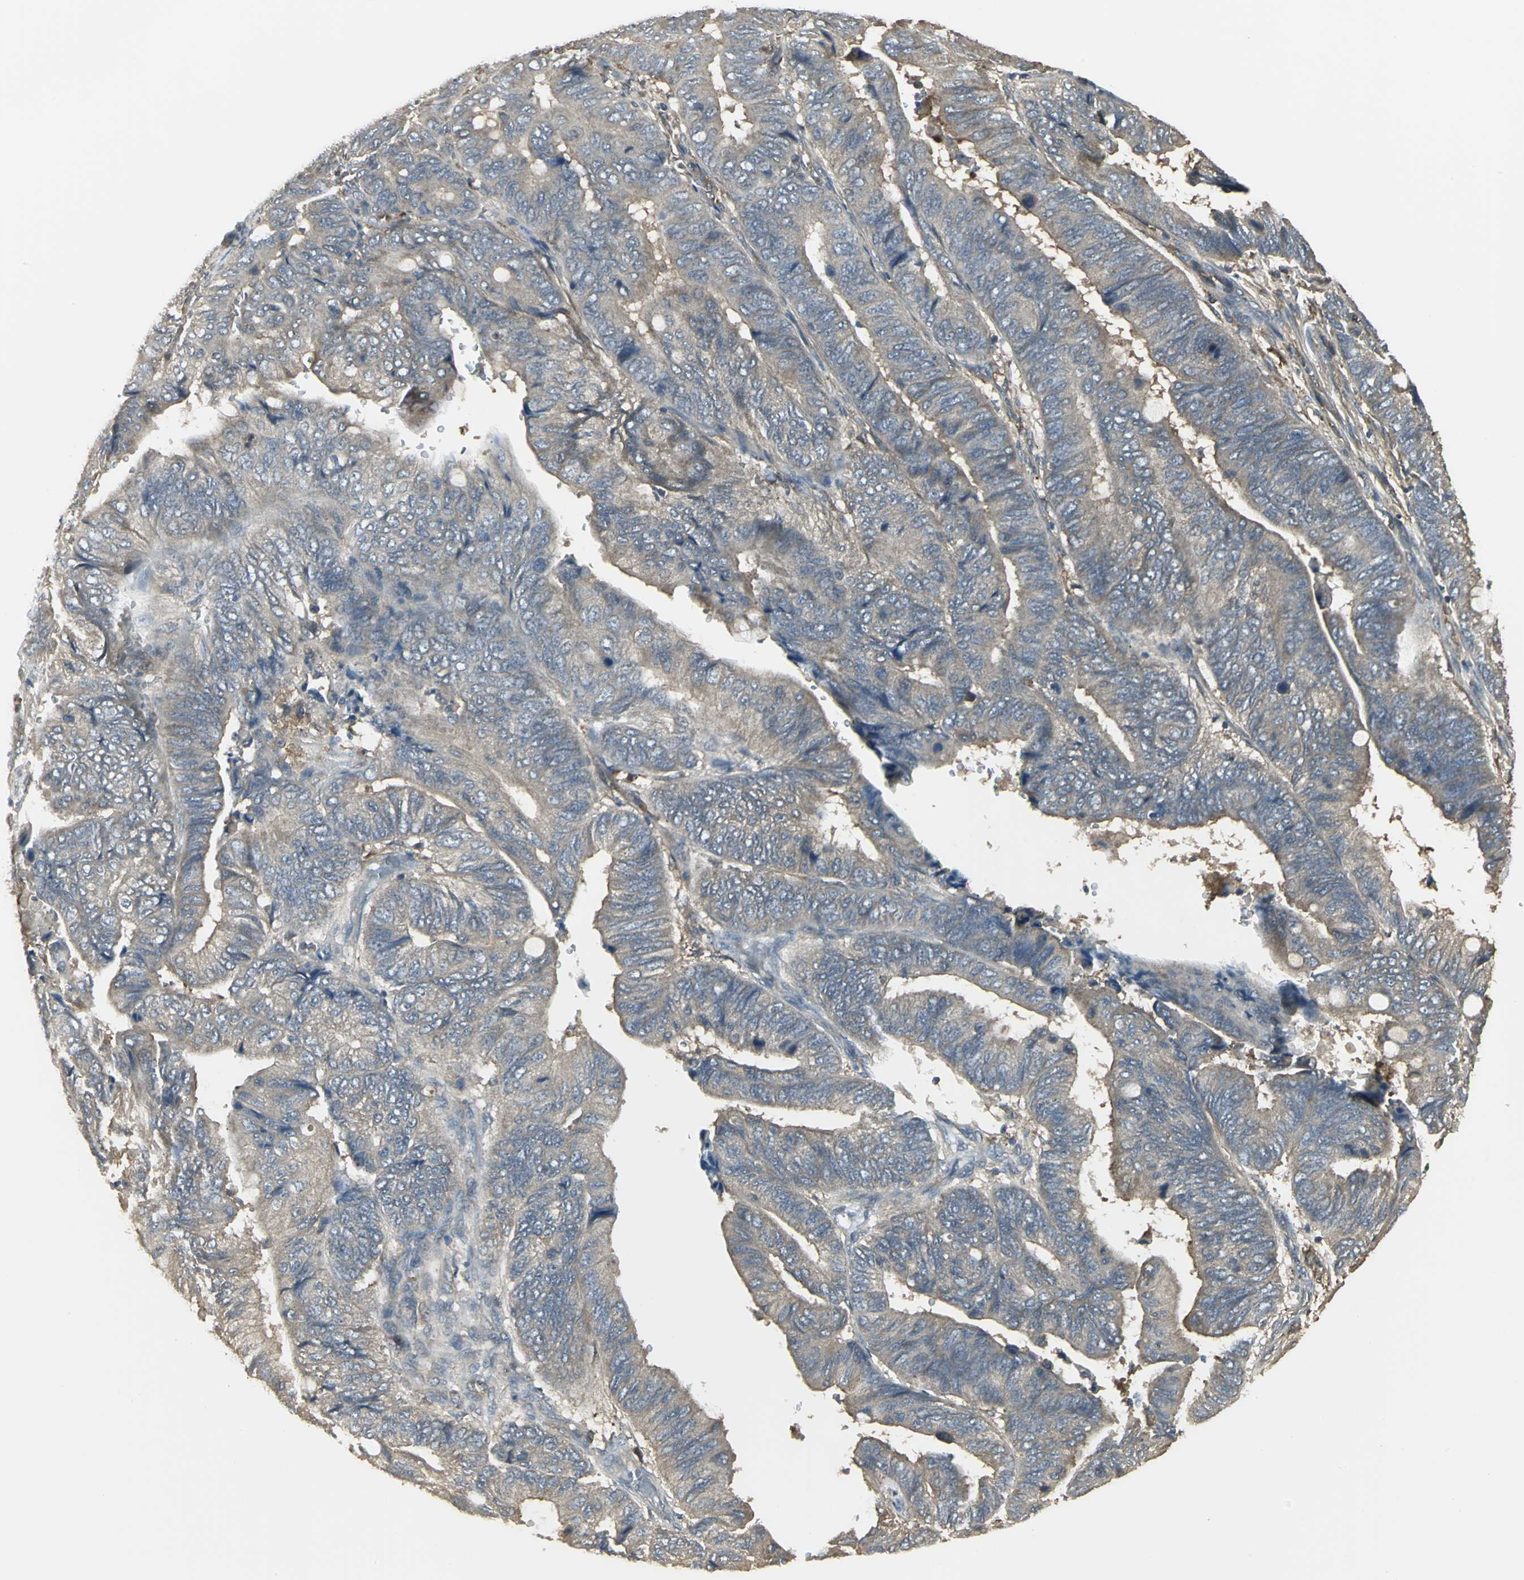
{"staining": {"intensity": "moderate", "quantity": ">75%", "location": "cytoplasmic/membranous"}, "tissue": "colorectal cancer", "cell_type": "Tumor cells", "image_type": "cancer", "snomed": [{"axis": "morphology", "description": "Normal tissue, NOS"}, {"axis": "morphology", "description": "Adenocarcinoma, NOS"}, {"axis": "topography", "description": "Rectum"}, {"axis": "topography", "description": "Peripheral nerve tissue"}], "caption": "IHC (DAB (3,3'-diaminobenzidine)) staining of human adenocarcinoma (colorectal) shows moderate cytoplasmic/membranous protein expression in about >75% of tumor cells.", "gene": "PRXL2B", "patient": {"sex": "male", "age": 92}}